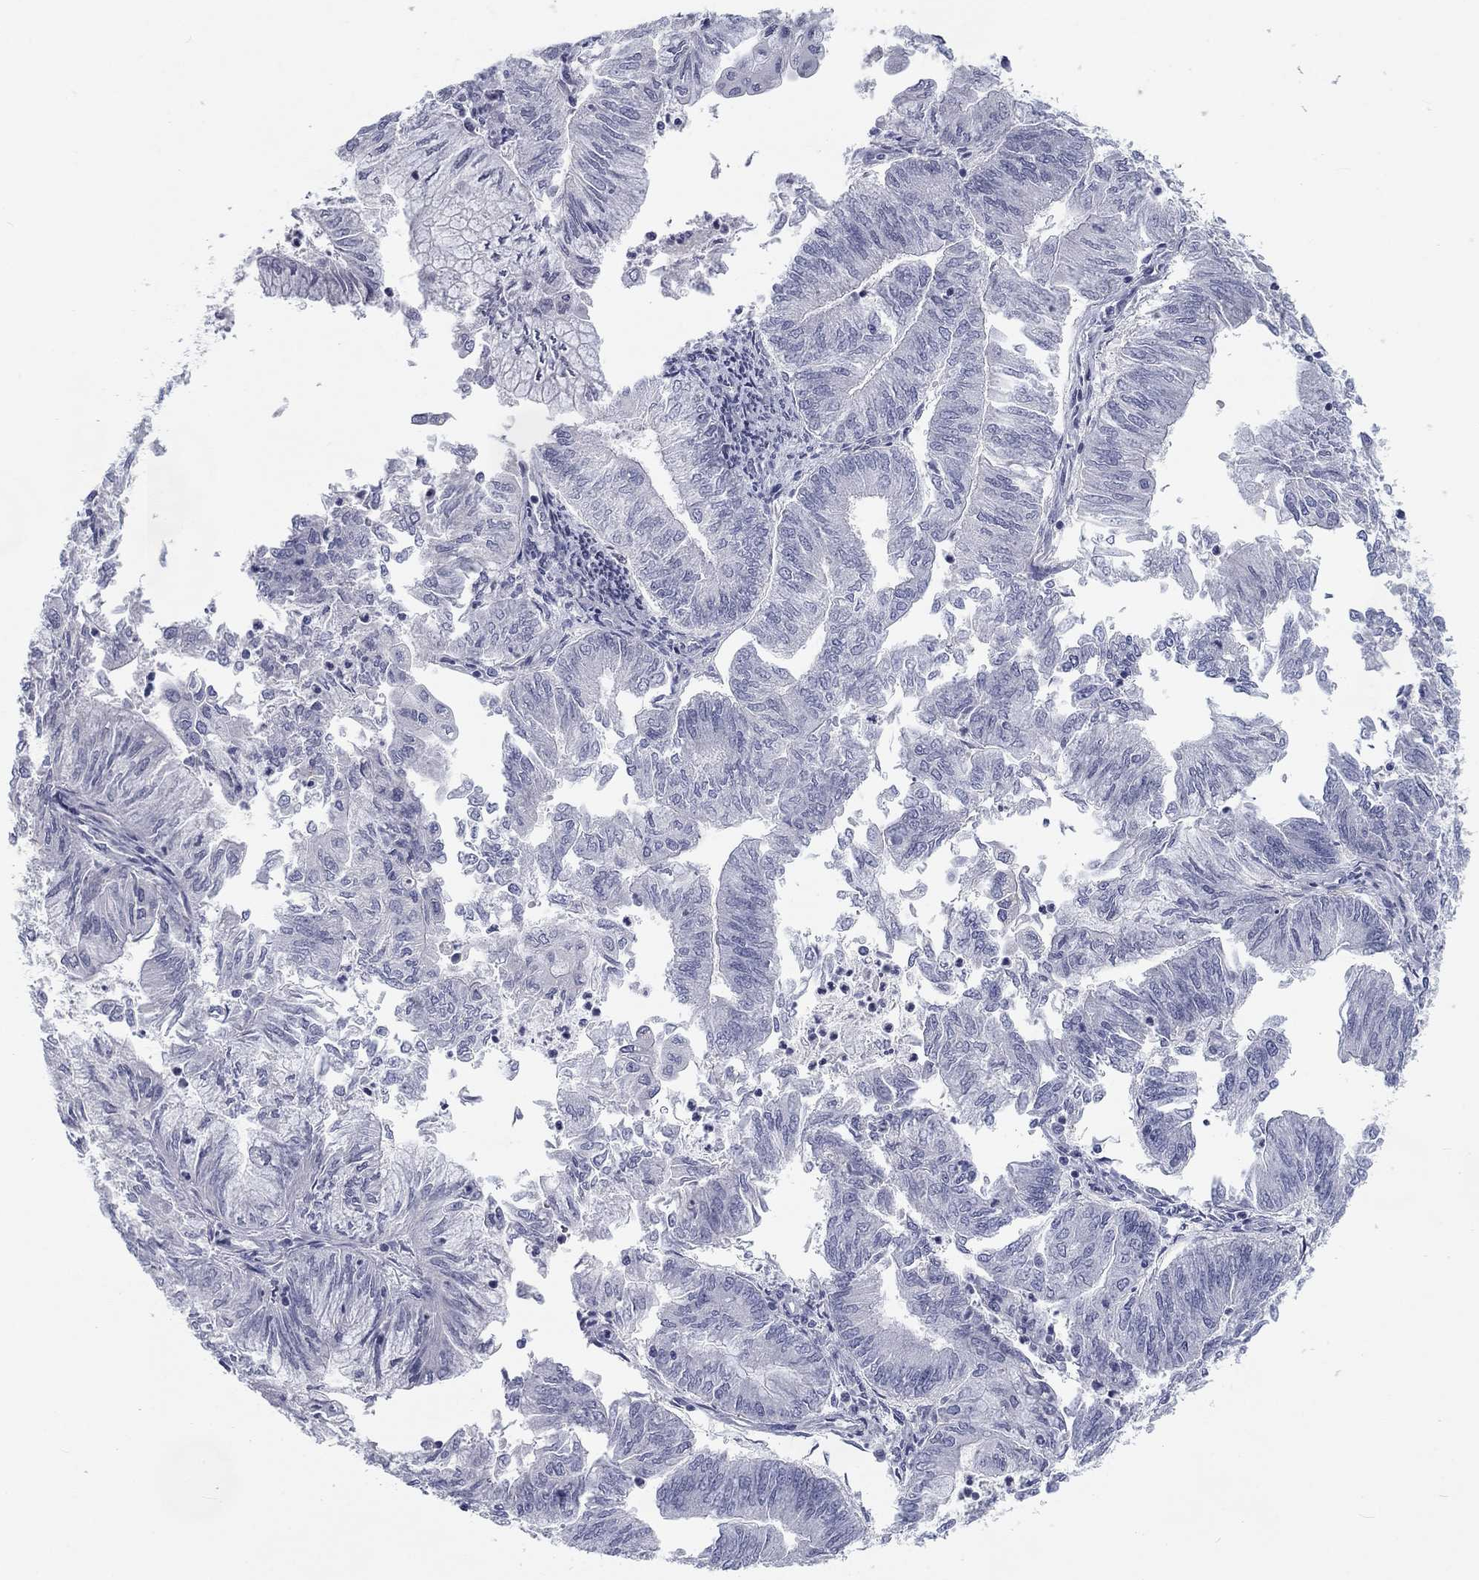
{"staining": {"intensity": "negative", "quantity": "none", "location": "none"}, "tissue": "endometrial cancer", "cell_type": "Tumor cells", "image_type": "cancer", "snomed": [{"axis": "morphology", "description": "Adenocarcinoma, NOS"}, {"axis": "topography", "description": "Endometrium"}], "caption": "Endometrial adenocarcinoma was stained to show a protein in brown. There is no significant staining in tumor cells.", "gene": "CALB1", "patient": {"sex": "female", "age": 59}}